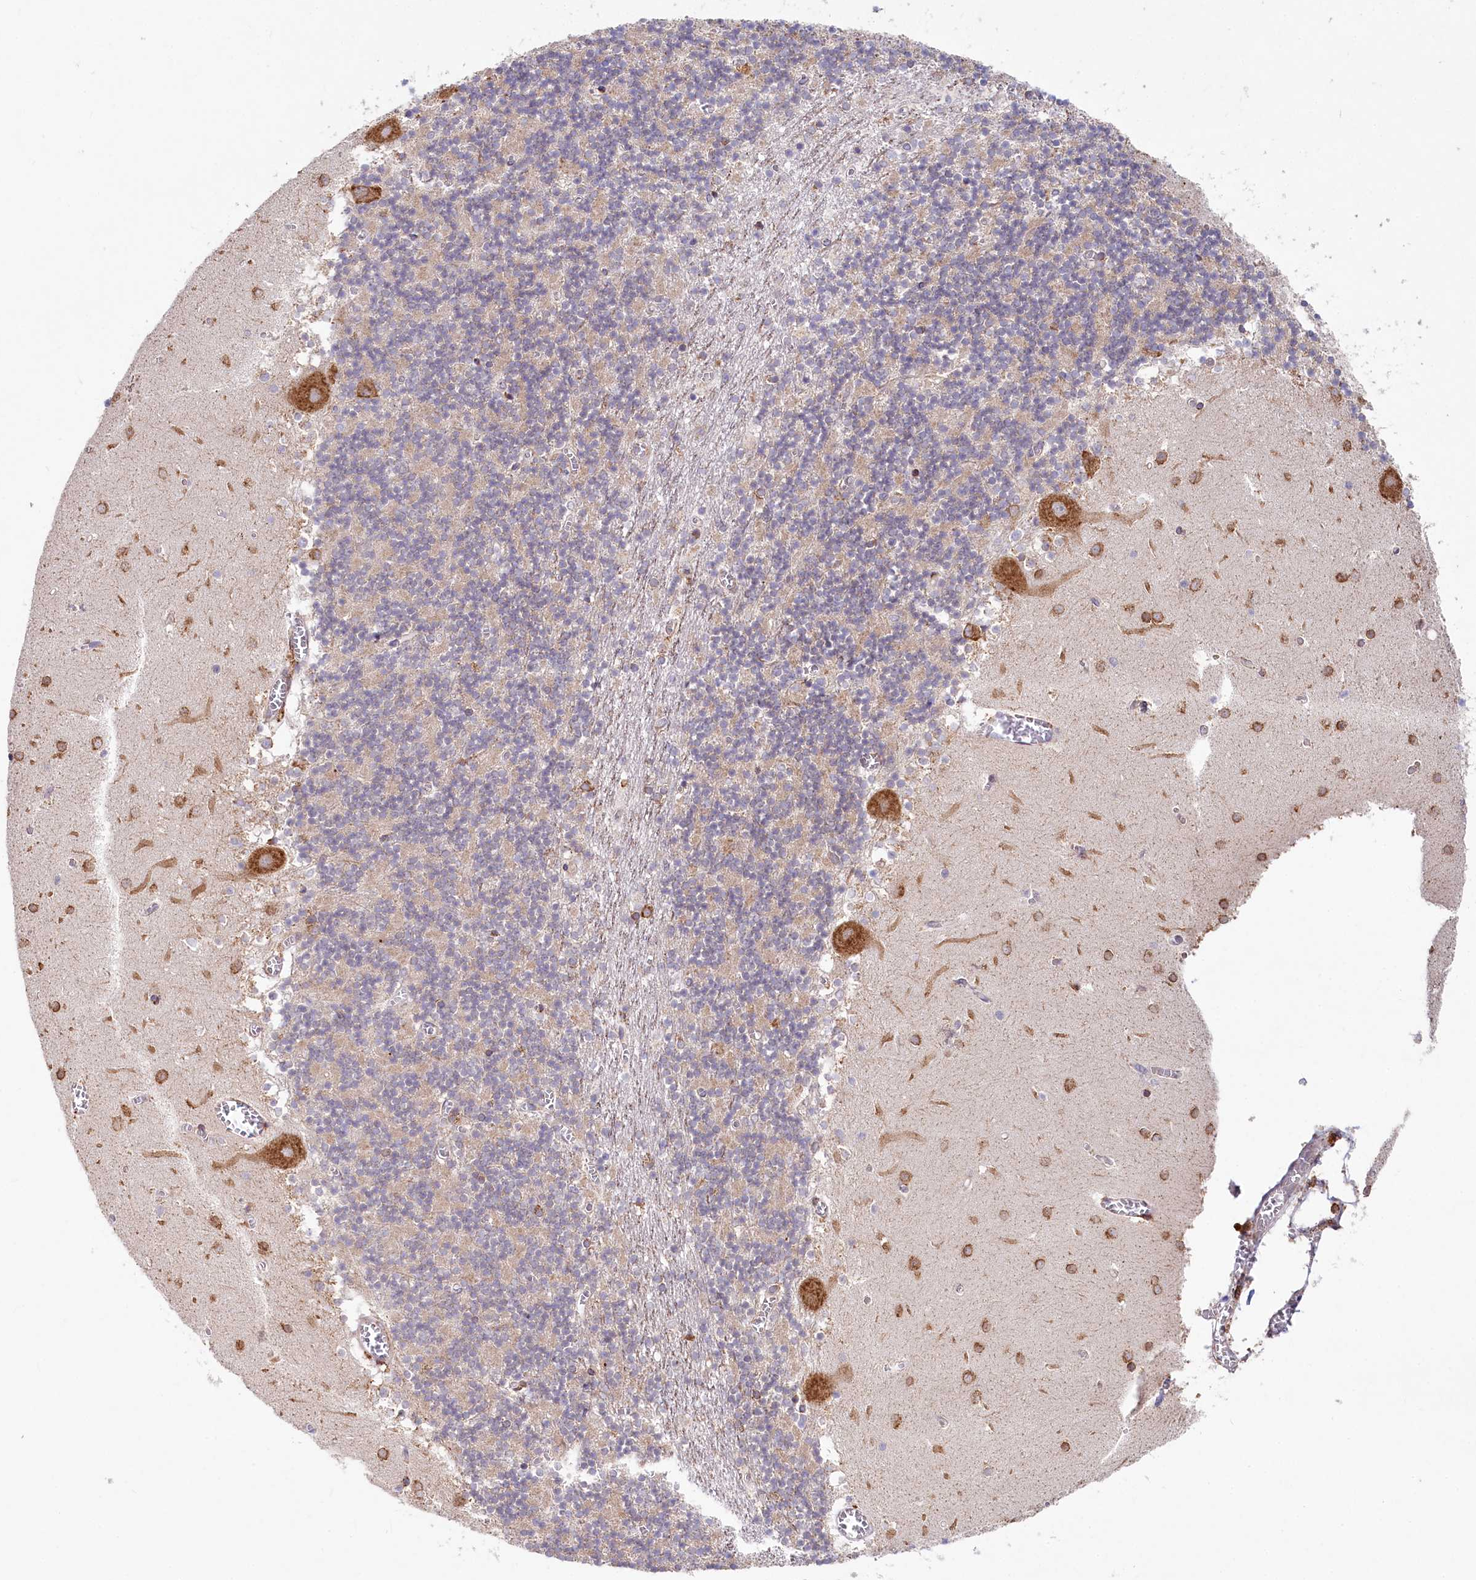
{"staining": {"intensity": "moderate", "quantity": "<25%", "location": "cytoplasmic/membranous"}, "tissue": "cerebellum", "cell_type": "Cells in granular layer", "image_type": "normal", "snomed": [{"axis": "morphology", "description": "Normal tissue, NOS"}, {"axis": "topography", "description": "Cerebellum"}], "caption": "Protein positivity by immunohistochemistry (IHC) reveals moderate cytoplasmic/membranous expression in approximately <25% of cells in granular layer in benign cerebellum. The protein is shown in brown color, while the nuclei are stained blue.", "gene": "CHID1", "patient": {"sex": "female", "age": 28}}